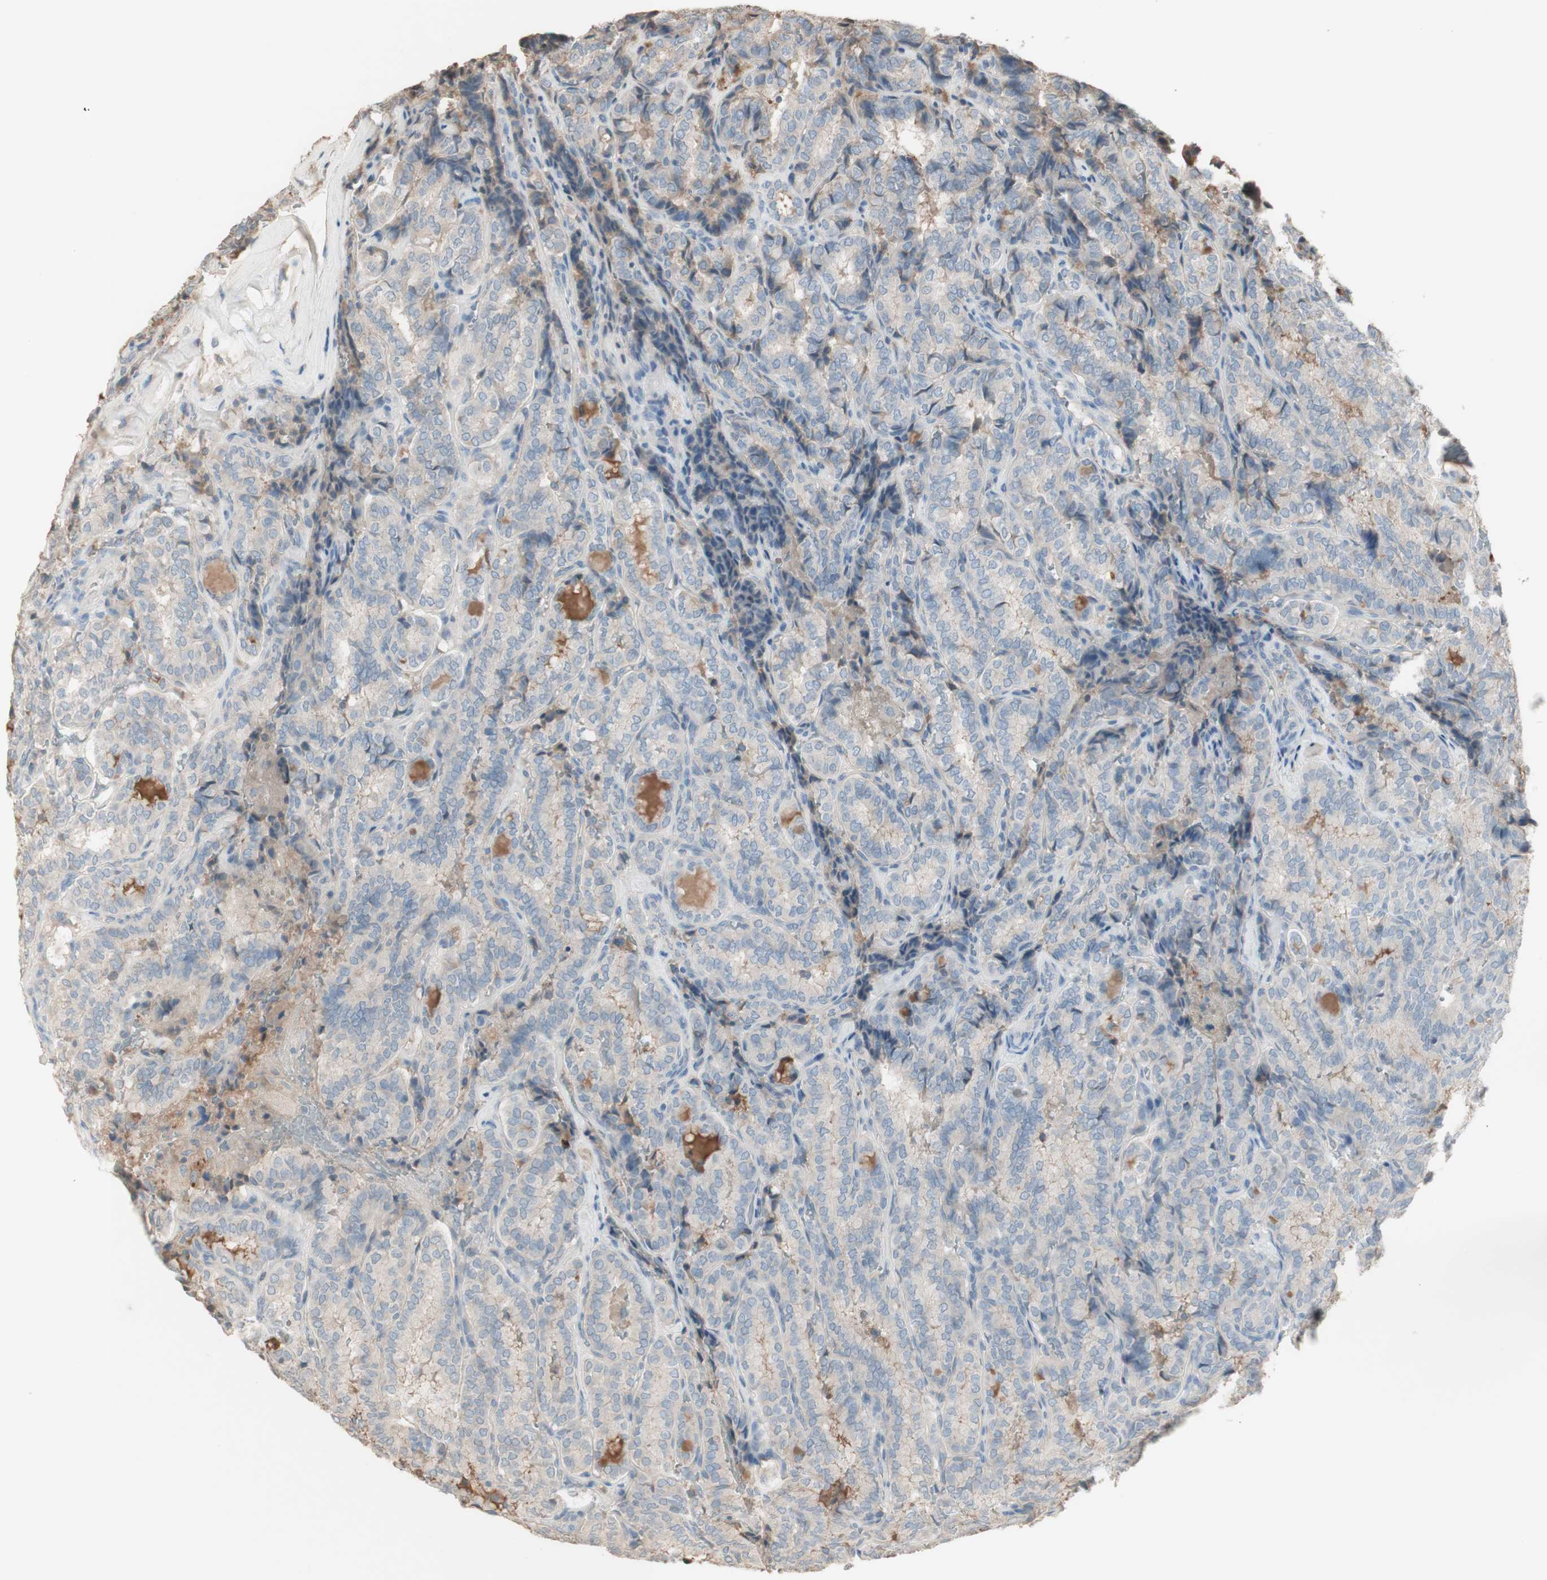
{"staining": {"intensity": "negative", "quantity": "none", "location": "none"}, "tissue": "thyroid cancer", "cell_type": "Tumor cells", "image_type": "cancer", "snomed": [{"axis": "morphology", "description": "Normal tissue, NOS"}, {"axis": "morphology", "description": "Papillary adenocarcinoma, NOS"}, {"axis": "topography", "description": "Thyroid gland"}], "caption": "Immunohistochemistry of papillary adenocarcinoma (thyroid) shows no expression in tumor cells.", "gene": "IFNG", "patient": {"sex": "female", "age": 30}}